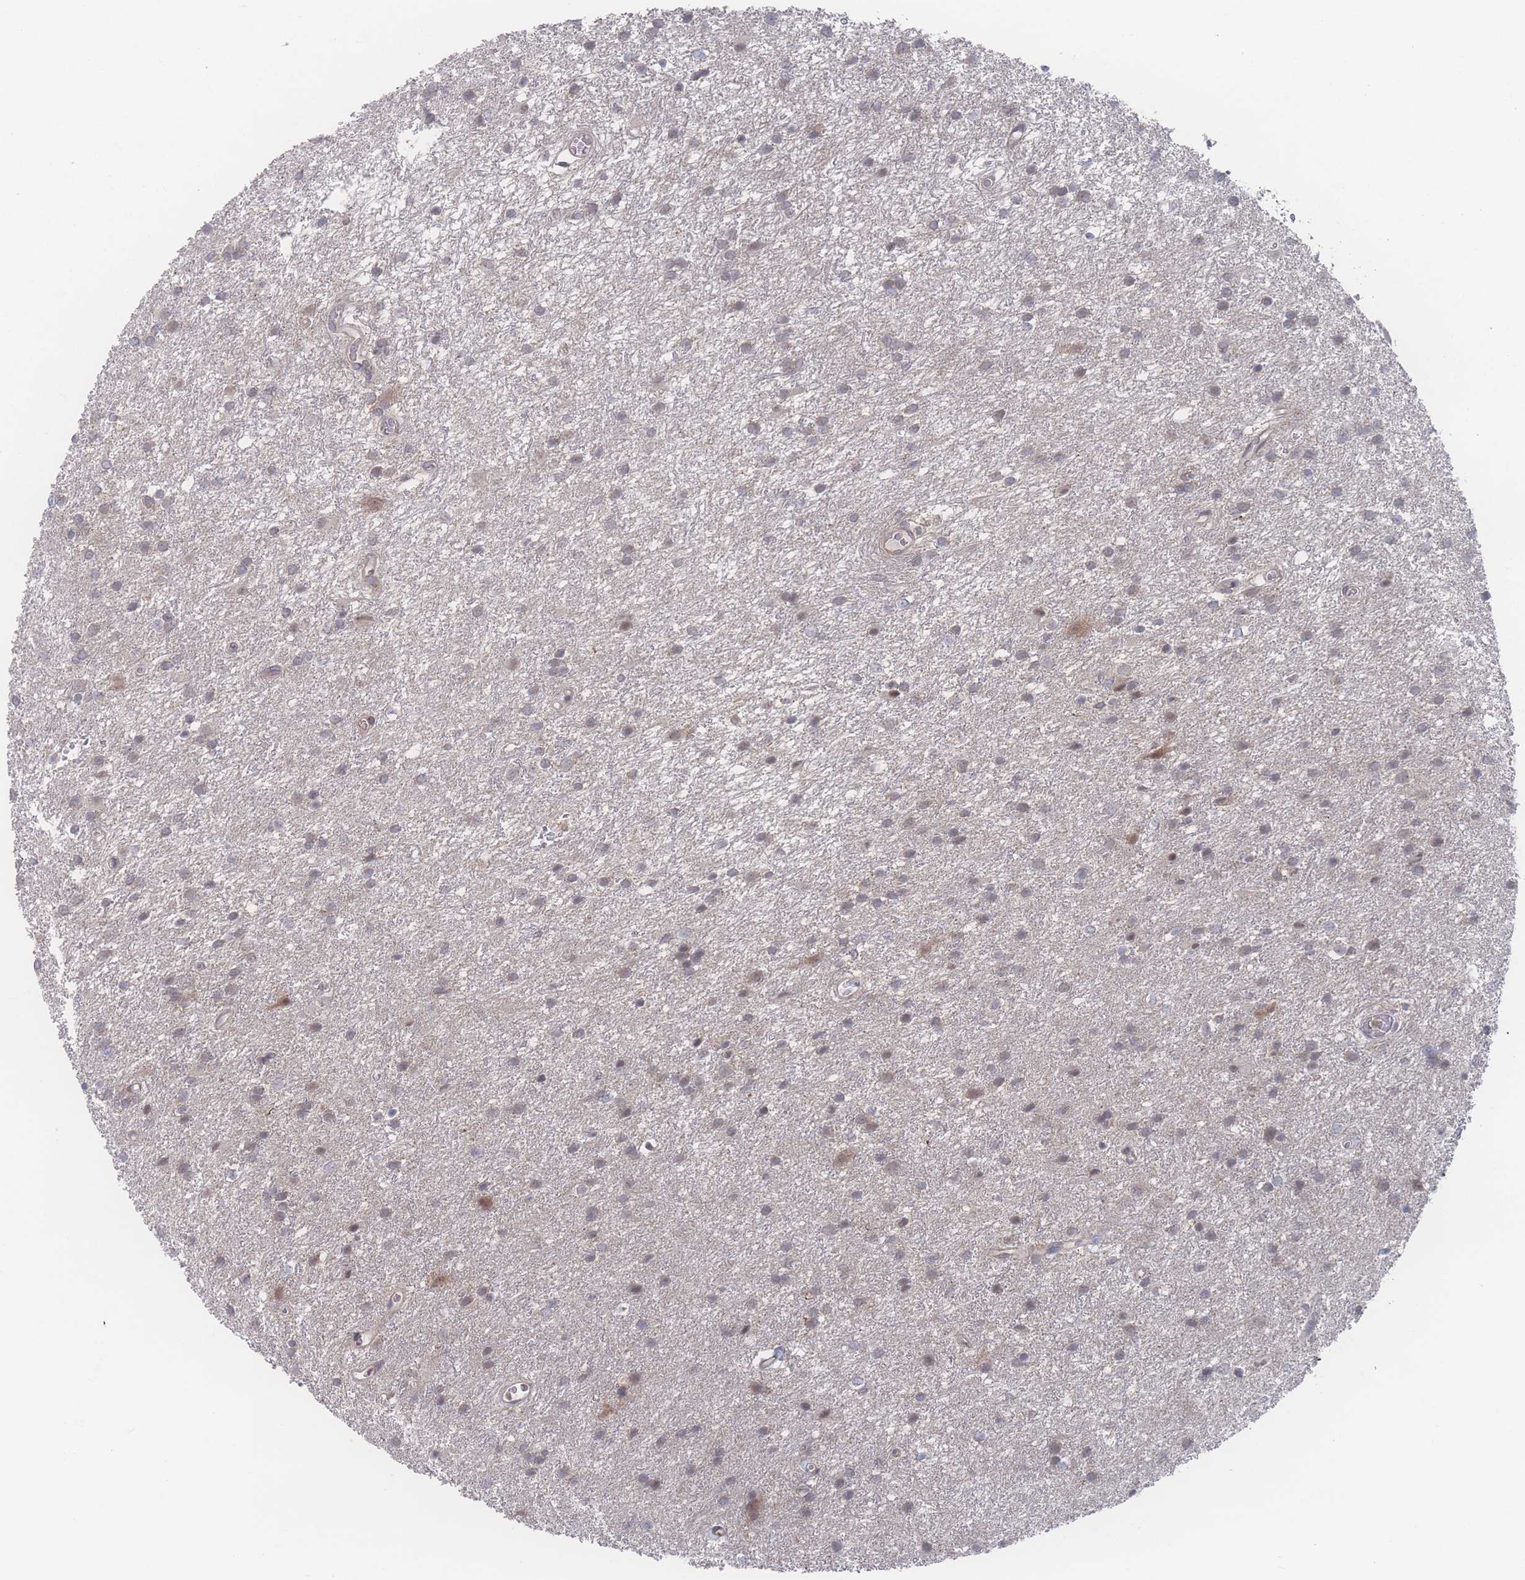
{"staining": {"intensity": "weak", "quantity": "<25%", "location": "nuclear"}, "tissue": "glioma", "cell_type": "Tumor cells", "image_type": "cancer", "snomed": [{"axis": "morphology", "description": "Glioma, malignant, High grade"}, {"axis": "topography", "description": "Brain"}], "caption": "Immunohistochemistry (IHC) photomicrograph of neoplastic tissue: human glioma stained with DAB reveals no significant protein staining in tumor cells.", "gene": "NBEAL1", "patient": {"sex": "female", "age": 50}}